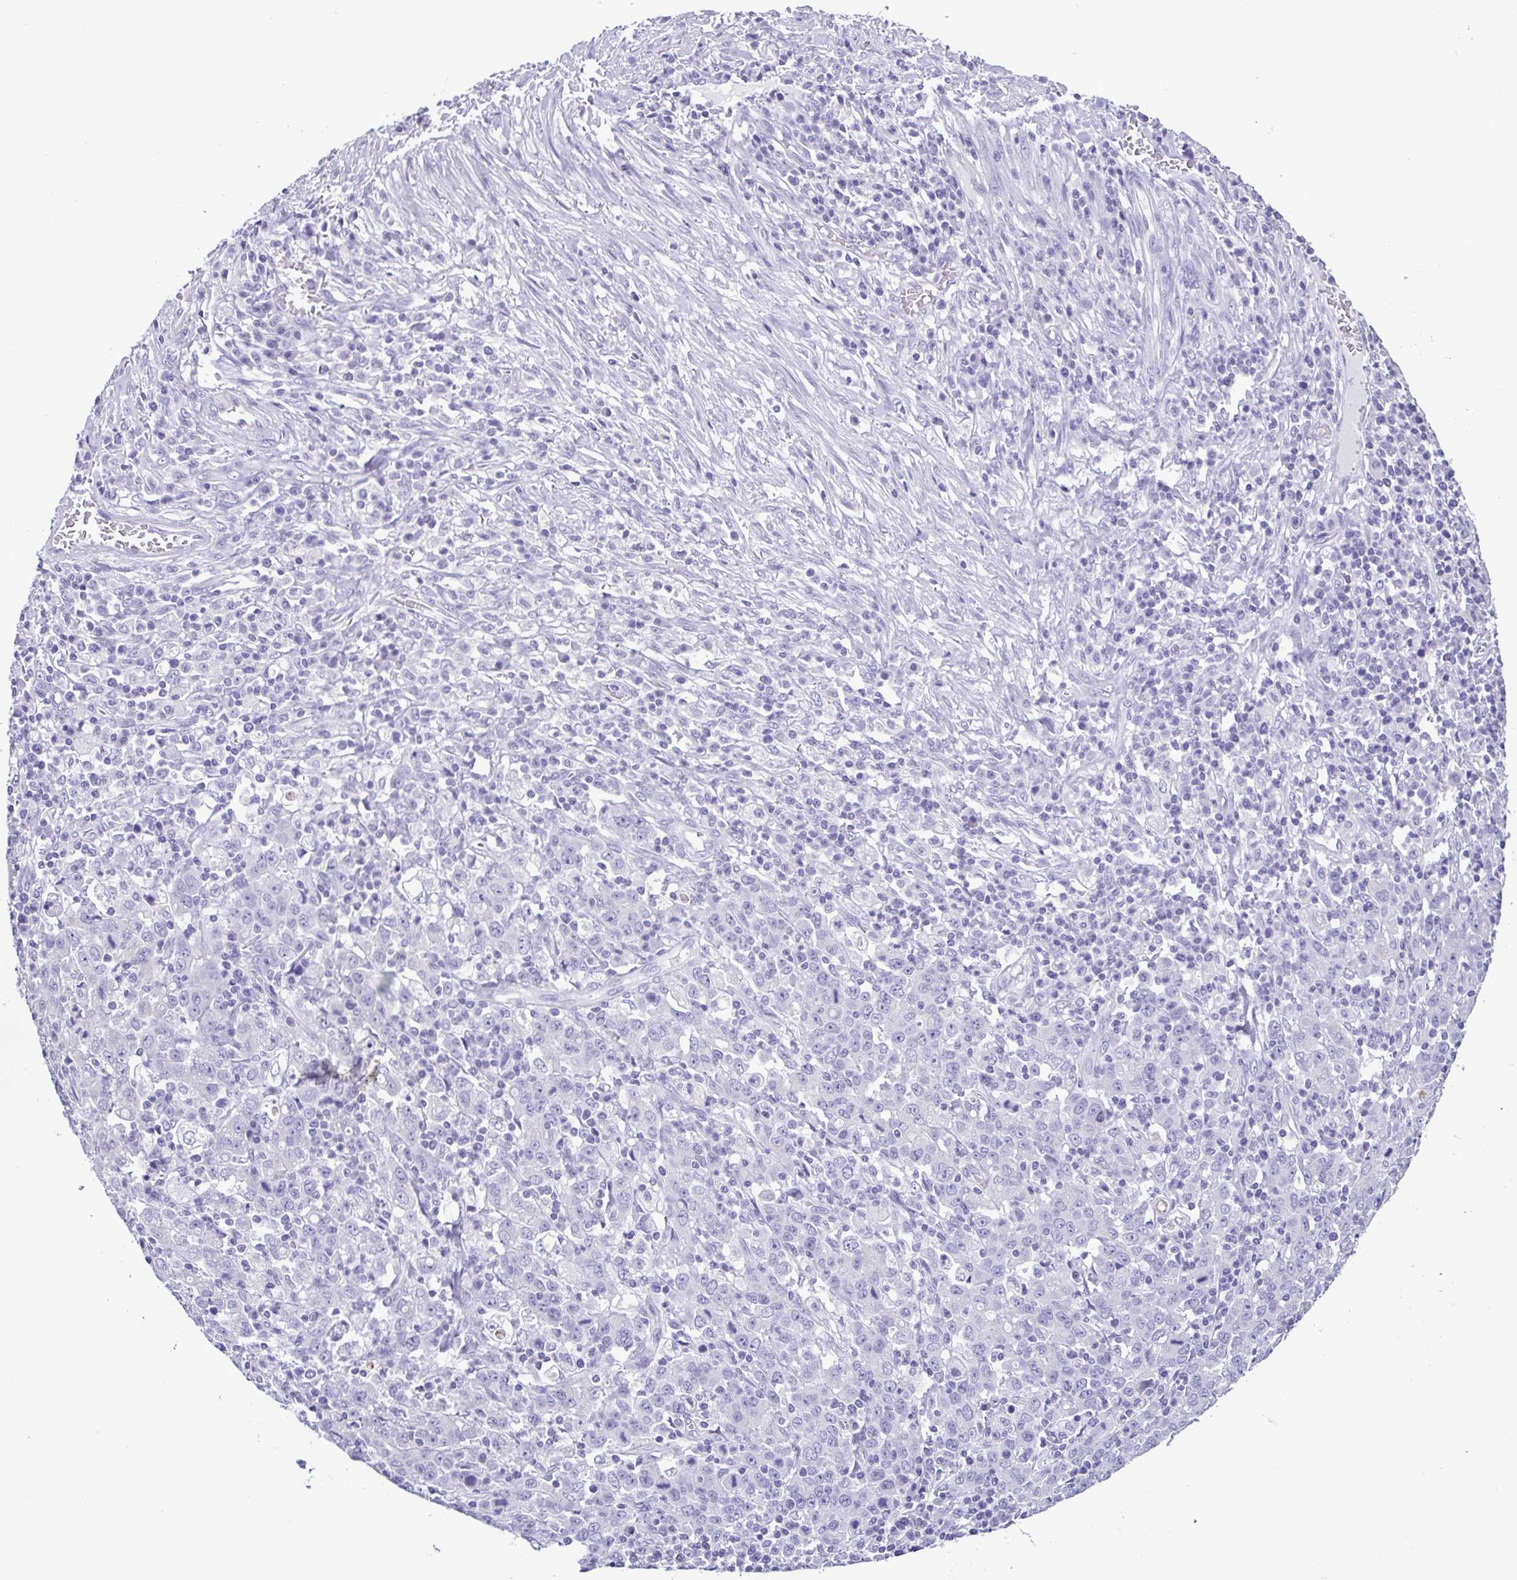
{"staining": {"intensity": "negative", "quantity": "none", "location": "none"}, "tissue": "stomach cancer", "cell_type": "Tumor cells", "image_type": "cancer", "snomed": [{"axis": "morphology", "description": "Adenocarcinoma, NOS"}, {"axis": "topography", "description": "Stomach, upper"}], "caption": "There is no significant expression in tumor cells of stomach cancer (adenocarcinoma).", "gene": "CBY2", "patient": {"sex": "male", "age": 69}}